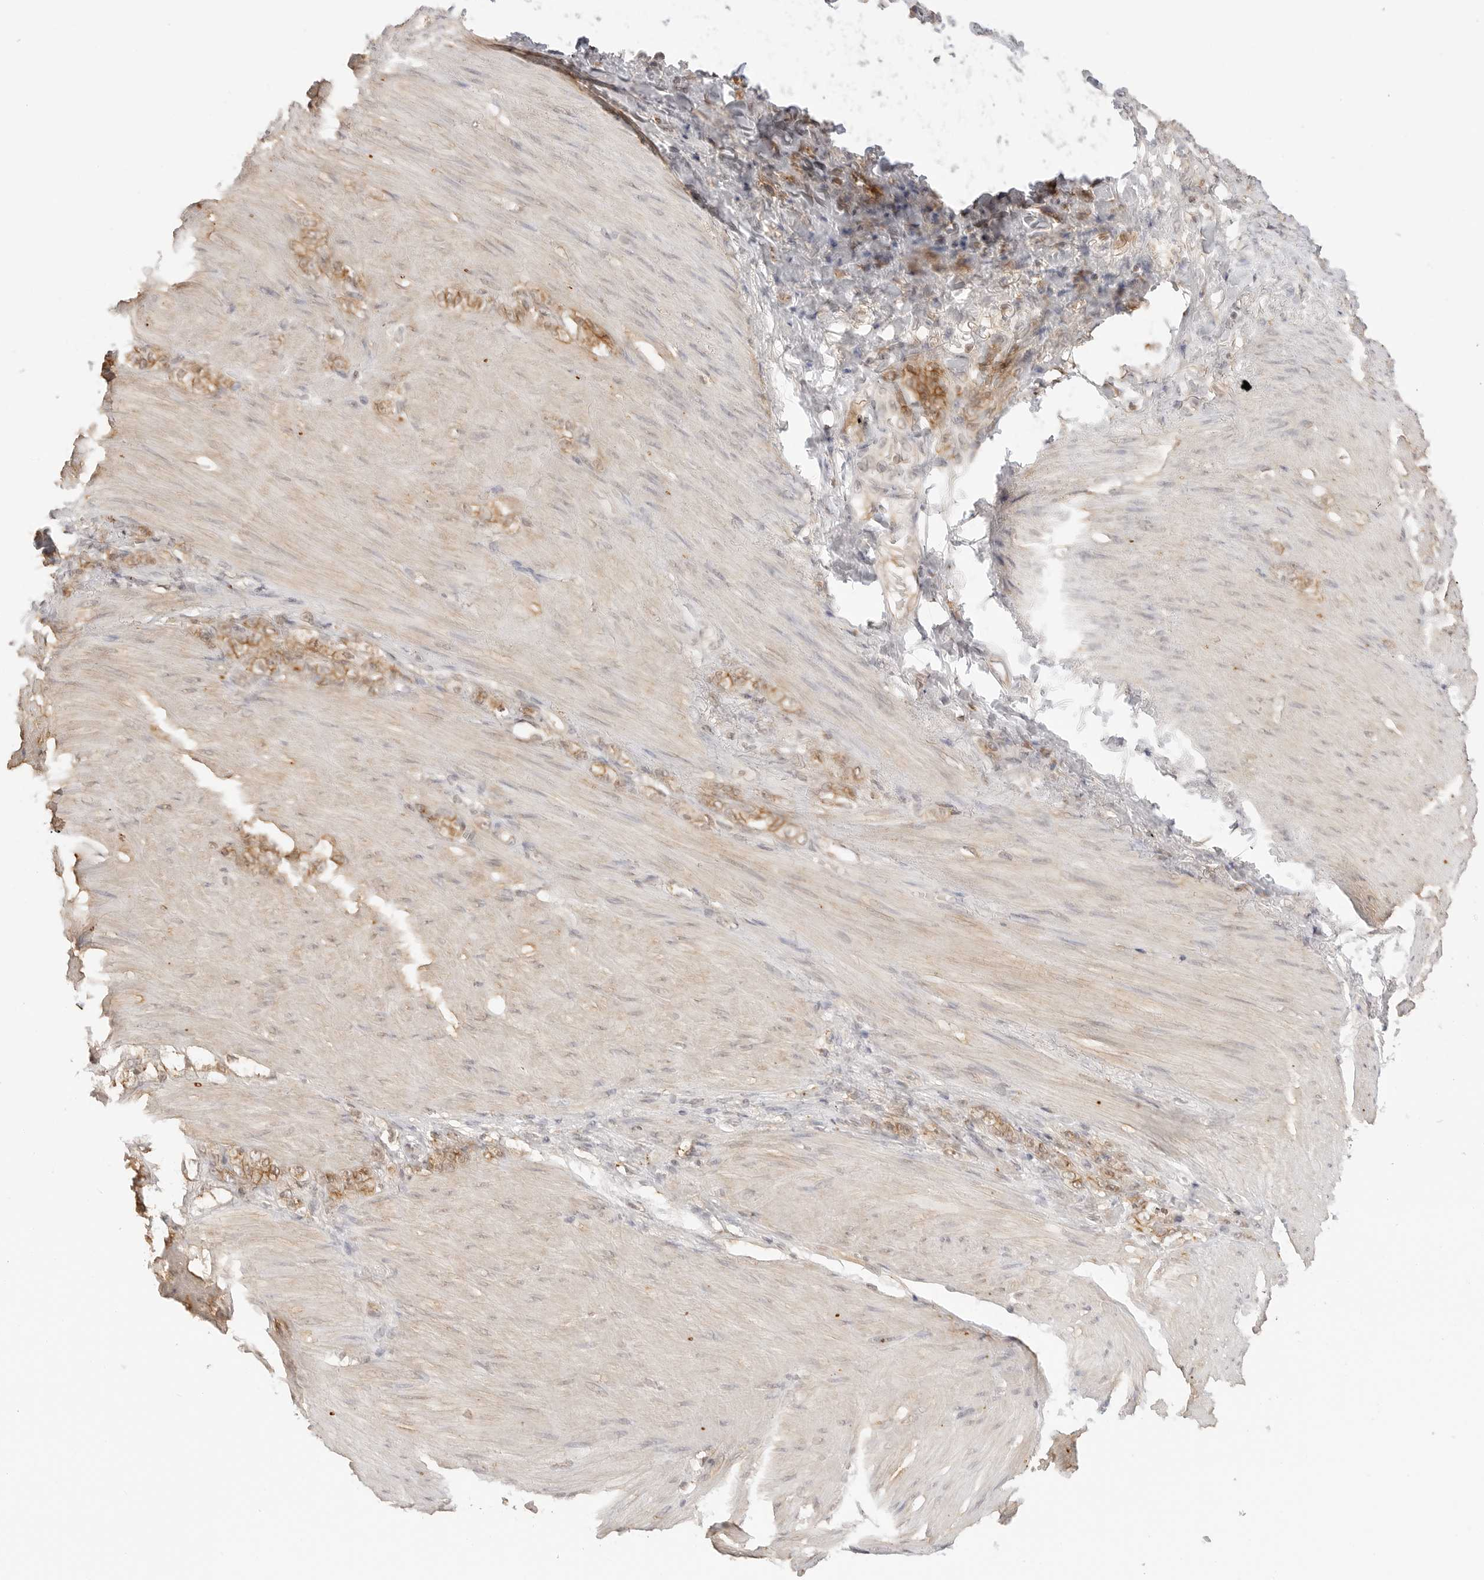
{"staining": {"intensity": "moderate", "quantity": ">75%", "location": "cytoplasmic/membranous"}, "tissue": "stomach cancer", "cell_type": "Tumor cells", "image_type": "cancer", "snomed": [{"axis": "morphology", "description": "Normal tissue, NOS"}, {"axis": "morphology", "description": "Adenocarcinoma, NOS"}, {"axis": "topography", "description": "Stomach"}], "caption": "Immunohistochemical staining of stomach adenocarcinoma displays medium levels of moderate cytoplasmic/membranous protein expression in approximately >75% of tumor cells.", "gene": "EPHA1", "patient": {"sex": "male", "age": 82}}